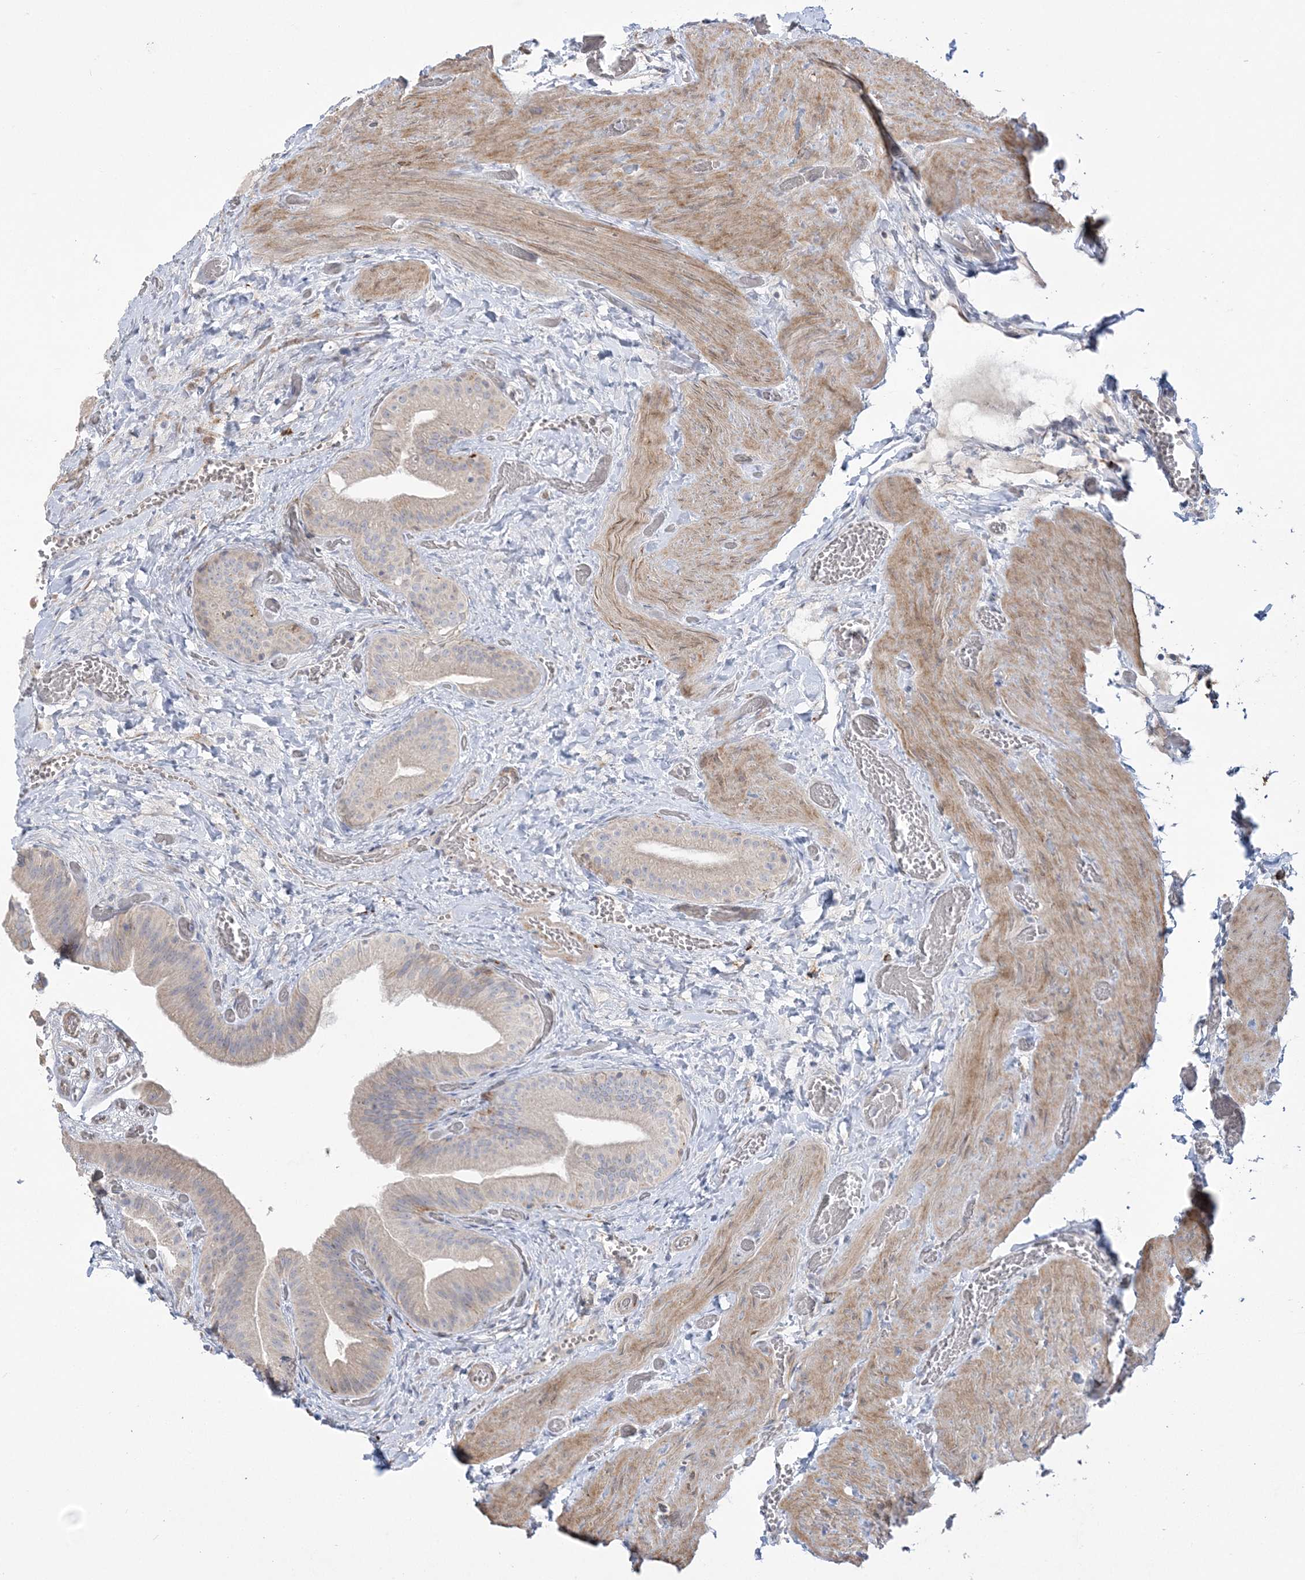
{"staining": {"intensity": "negative", "quantity": "none", "location": "none"}, "tissue": "gallbladder", "cell_type": "Glandular cells", "image_type": "normal", "snomed": [{"axis": "morphology", "description": "Normal tissue, NOS"}, {"axis": "topography", "description": "Gallbladder"}], "caption": "Glandular cells show no significant protein staining in benign gallbladder. The staining was performed using DAB to visualize the protein expression in brown, while the nuclei were stained in blue with hematoxylin (Magnification: 20x).", "gene": "HAAO", "patient": {"sex": "female", "age": 64}}